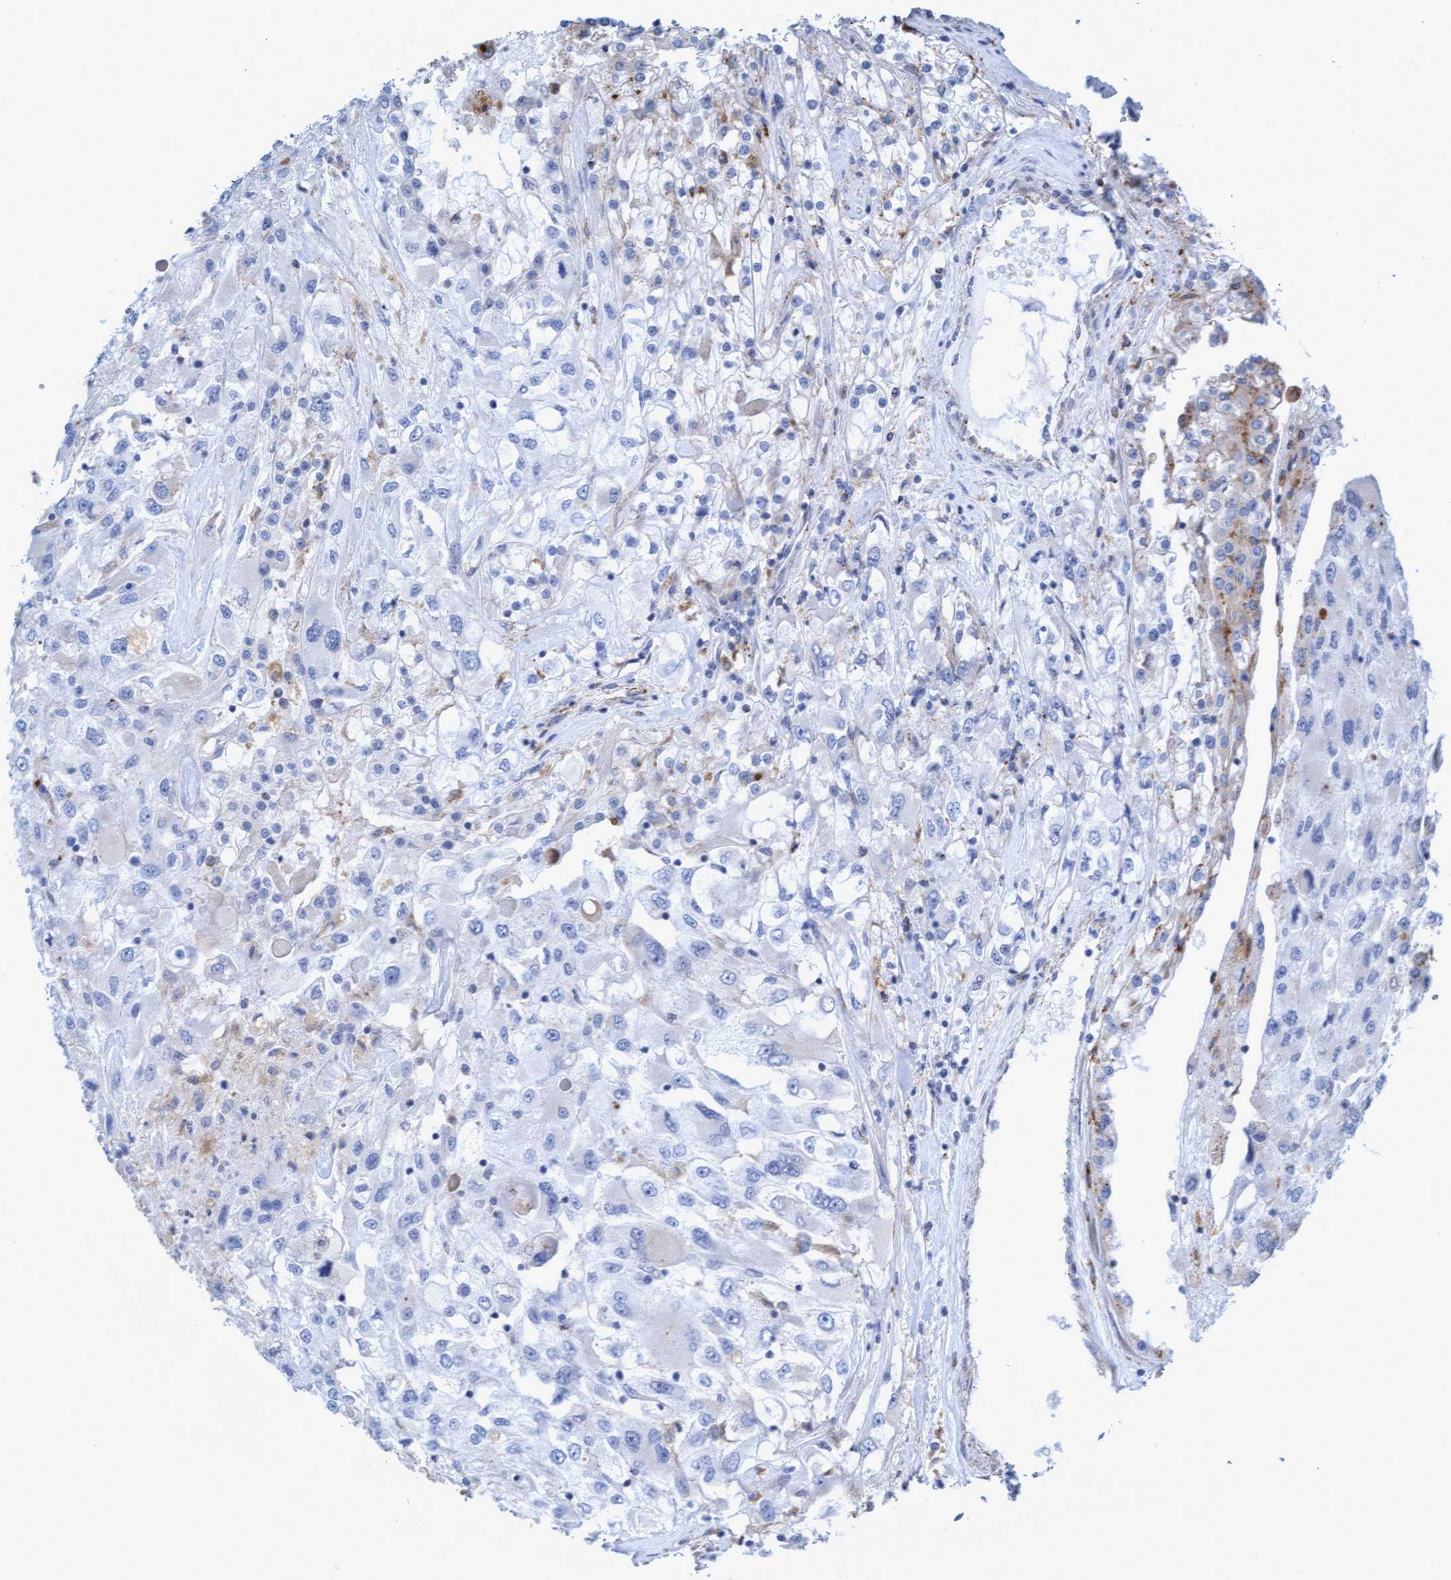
{"staining": {"intensity": "negative", "quantity": "none", "location": "none"}, "tissue": "renal cancer", "cell_type": "Tumor cells", "image_type": "cancer", "snomed": [{"axis": "morphology", "description": "Adenocarcinoma, NOS"}, {"axis": "topography", "description": "Kidney"}], "caption": "DAB (3,3'-diaminobenzidine) immunohistochemical staining of human renal adenocarcinoma shows no significant expression in tumor cells.", "gene": "SGSH", "patient": {"sex": "female", "age": 52}}